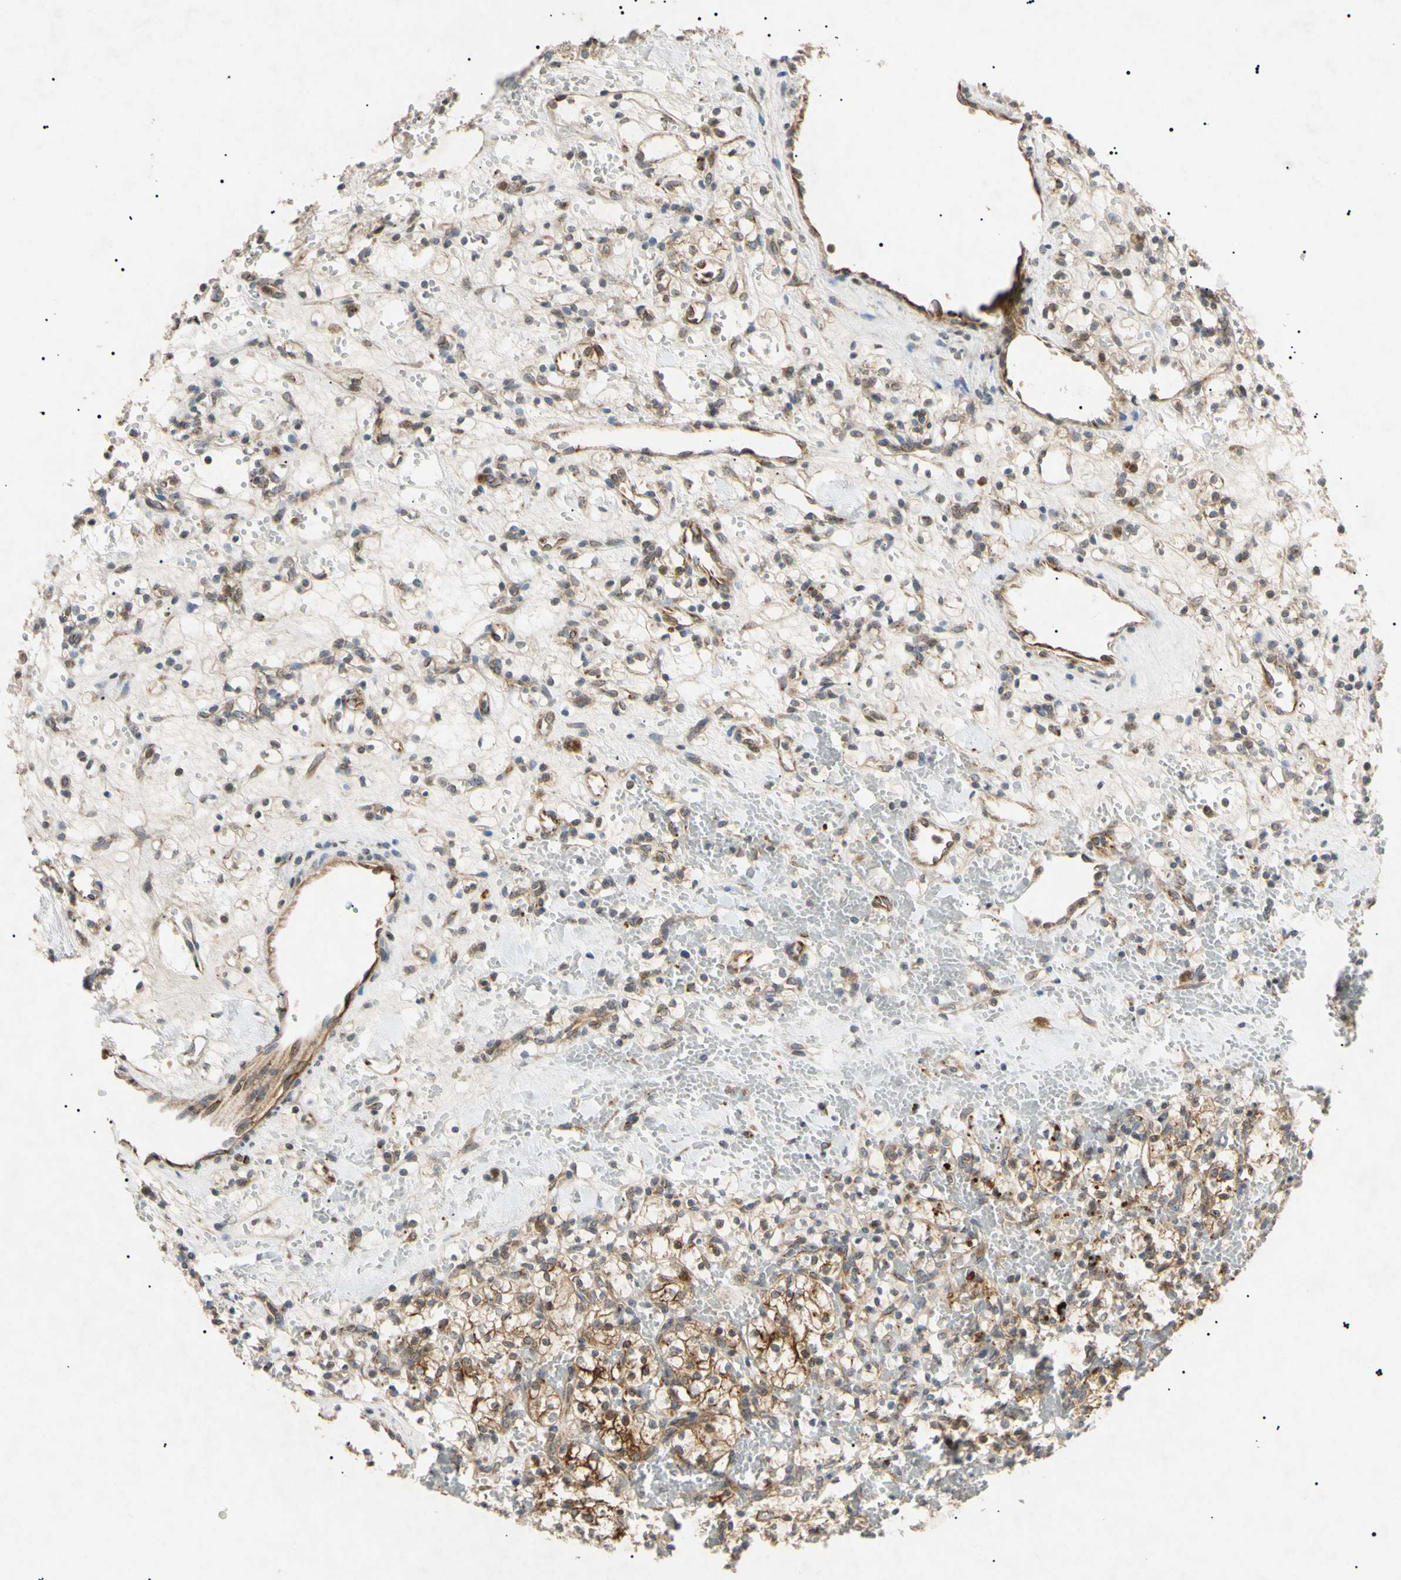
{"staining": {"intensity": "moderate", "quantity": ">75%", "location": "cytoplasmic/membranous"}, "tissue": "renal cancer", "cell_type": "Tumor cells", "image_type": "cancer", "snomed": [{"axis": "morphology", "description": "Adenocarcinoma, NOS"}, {"axis": "topography", "description": "Kidney"}], "caption": "The photomicrograph shows staining of renal cancer (adenocarcinoma), revealing moderate cytoplasmic/membranous protein positivity (brown color) within tumor cells.", "gene": "TUBB4A", "patient": {"sex": "female", "age": 60}}